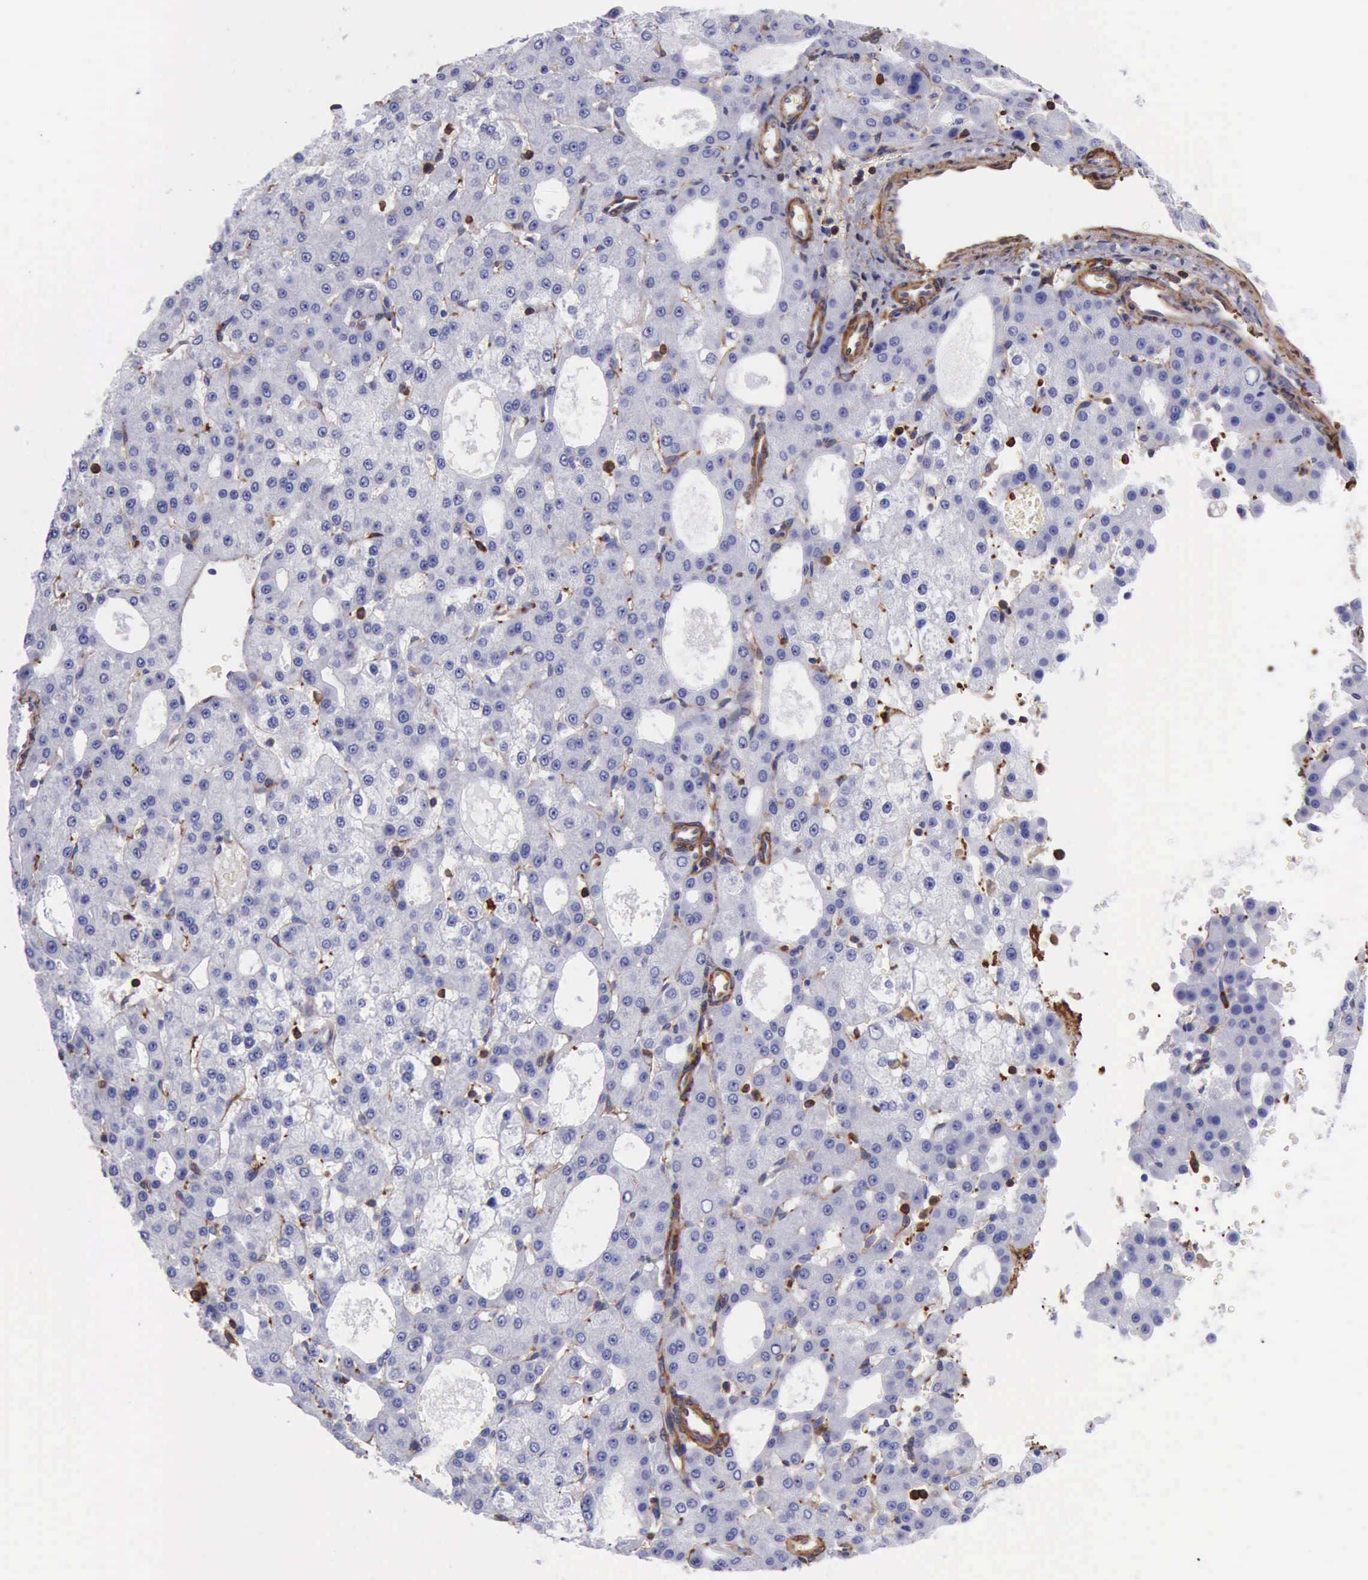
{"staining": {"intensity": "negative", "quantity": "none", "location": "none"}, "tissue": "liver cancer", "cell_type": "Tumor cells", "image_type": "cancer", "snomed": [{"axis": "morphology", "description": "Carcinoma, Hepatocellular, NOS"}, {"axis": "topography", "description": "Liver"}], "caption": "The image demonstrates no significant staining in tumor cells of hepatocellular carcinoma (liver). (Immunohistochemistry, brightfield microscopy, high magnification).", "gene": "FLNA", "patient": {"sex": "male", "age": 47}}